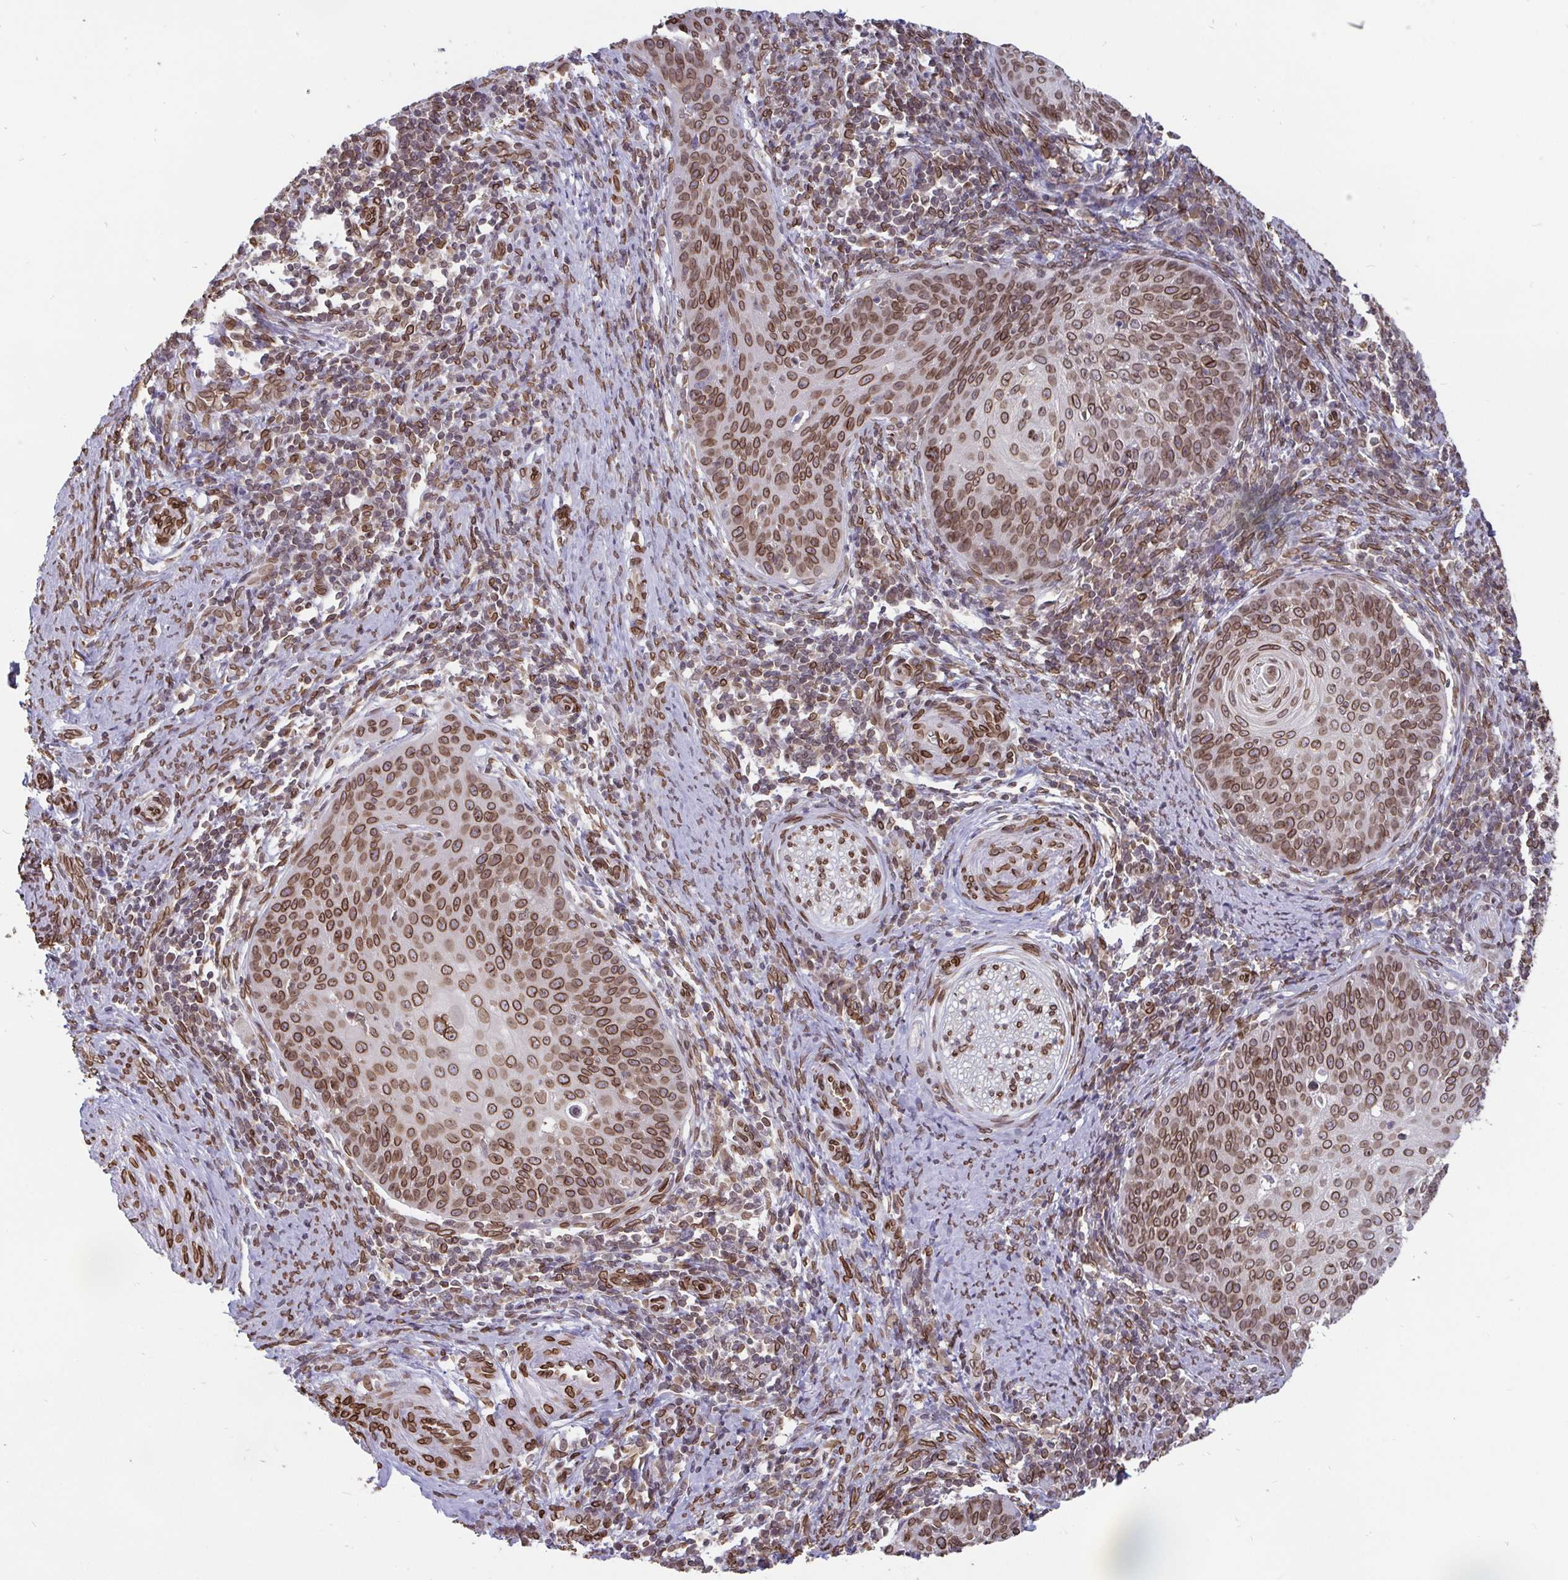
{"staining": {"intensity": "moderate", "quantity": ">75%", "location": "cytoplasmic/membranous,nuclear"}, "tissue": "cervical cancer", "cell_type": "Tumor cells", "image_type": "cancer", "snomed": [{"axis": "morphology", "description": "Squamous cell carcinoma, NOS"}, {"axis": "topography", "description": "Cervix"}], "caption": "A high-resolution histopathology image shows immunohistochemistry (IHC) staining of cervical cancer (squamous cell carcinoma), which shows moderate cytoplasmic/membranous and nuclear positivity in about >75% of tumor cells. (DAB IHC with brightfield microscopy, high magnification).", "gene": "EMD", "patient": {"sex": "female", "age": 30}}